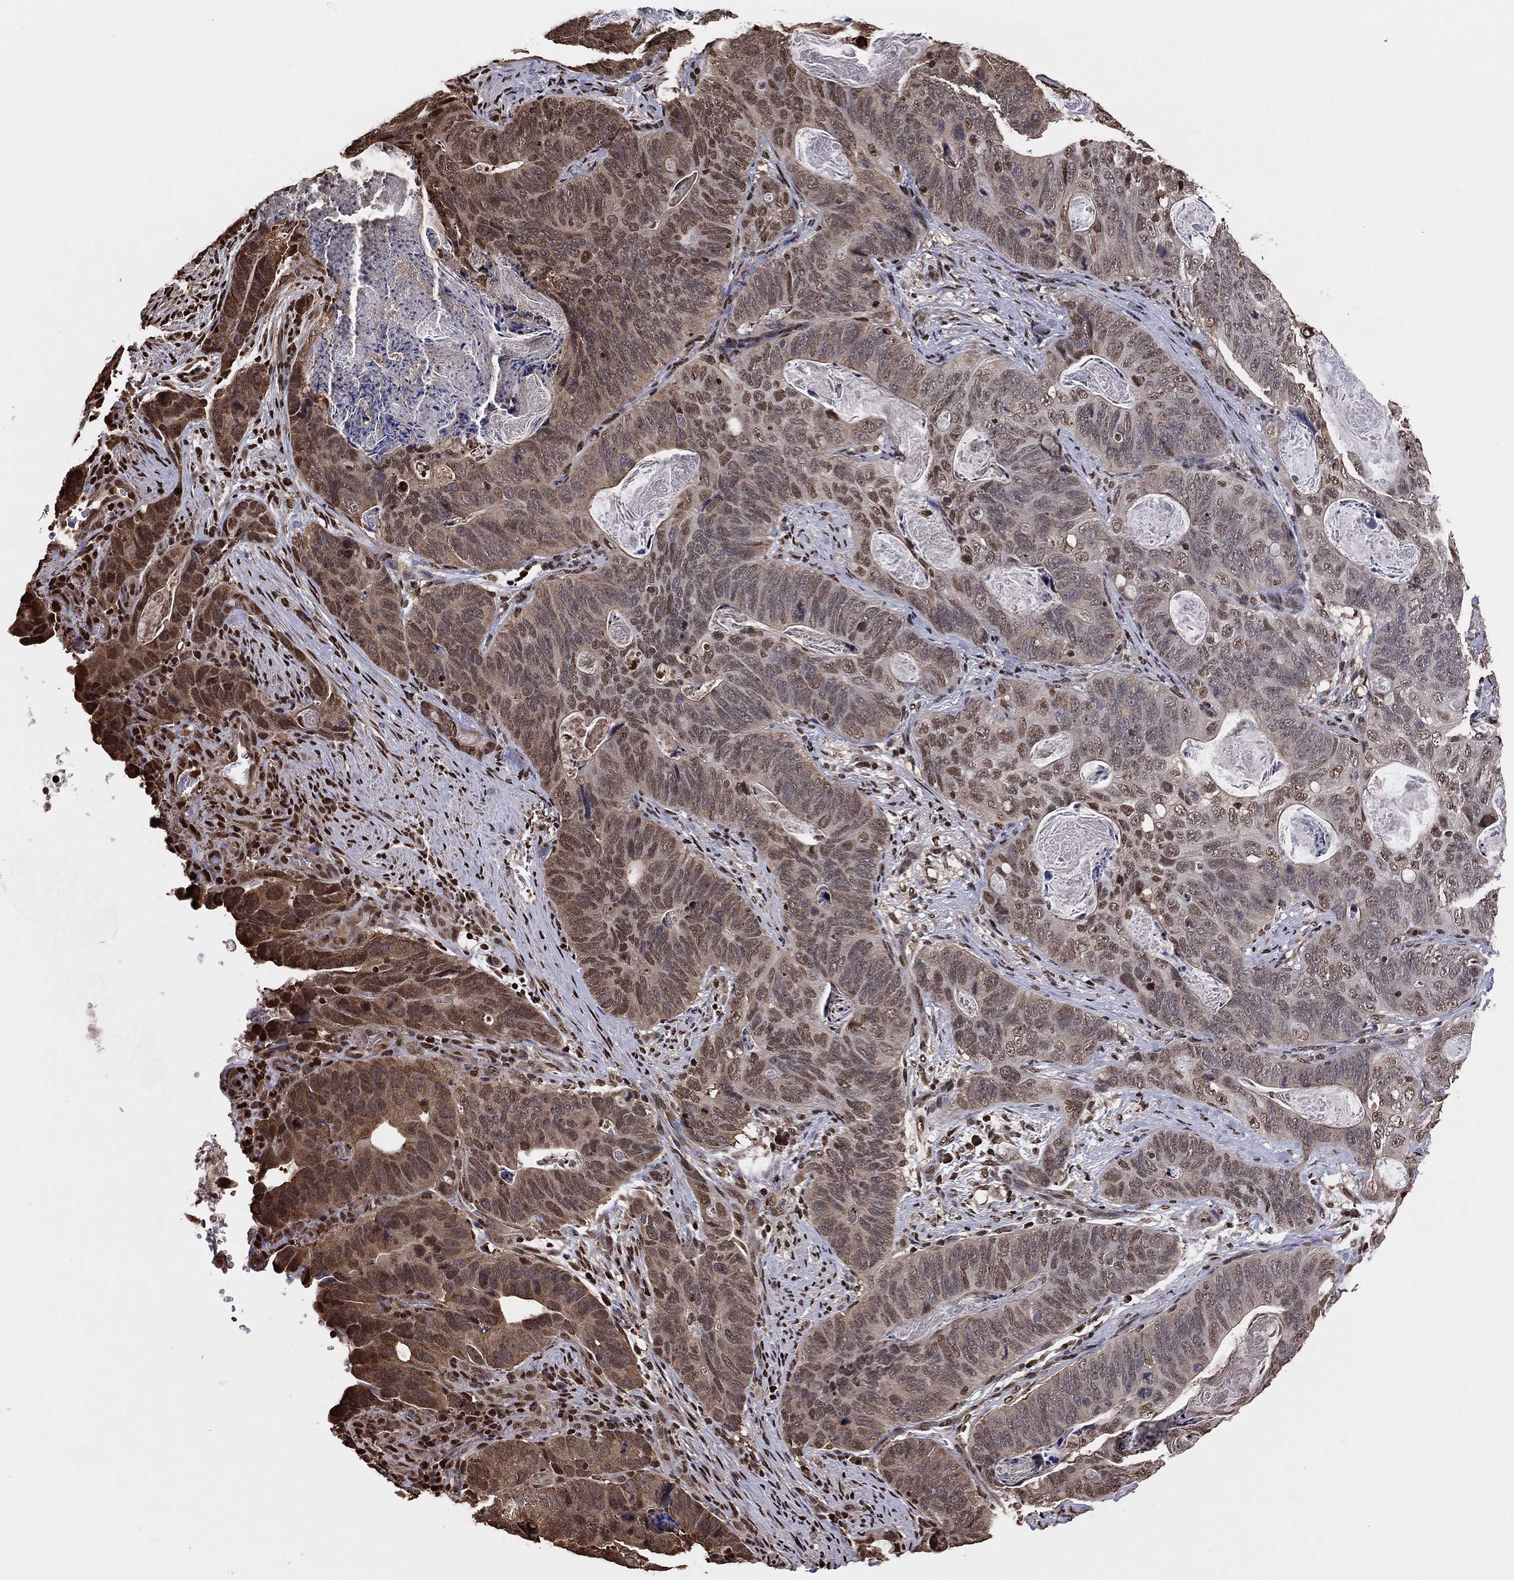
{"staining": {"intensity": "moderate", "quantity": "25%-75%", "location": "cytoplasmic/membranous,nuclear"}, "tissue": "stomach cancer", "cell_type": "Tumor cells", "image_type": "cancer", "snomed": [{"axis": "morphology", "description": "Normal tissue, NOS"}, {"axis": "morphology", "description": "Adenocarcinoma, NOS"}, {"axis": "topography", "description": "Stomach"}], "caption": "A photomicrograph of human stomach adenocarcinoma stained for a protein demonstrates moderate cytoplasmic/membranous and nuclear brown staining in tumor cells.", "gene": "GAPDH", "patient": {"sex": "female", "age": 89}}